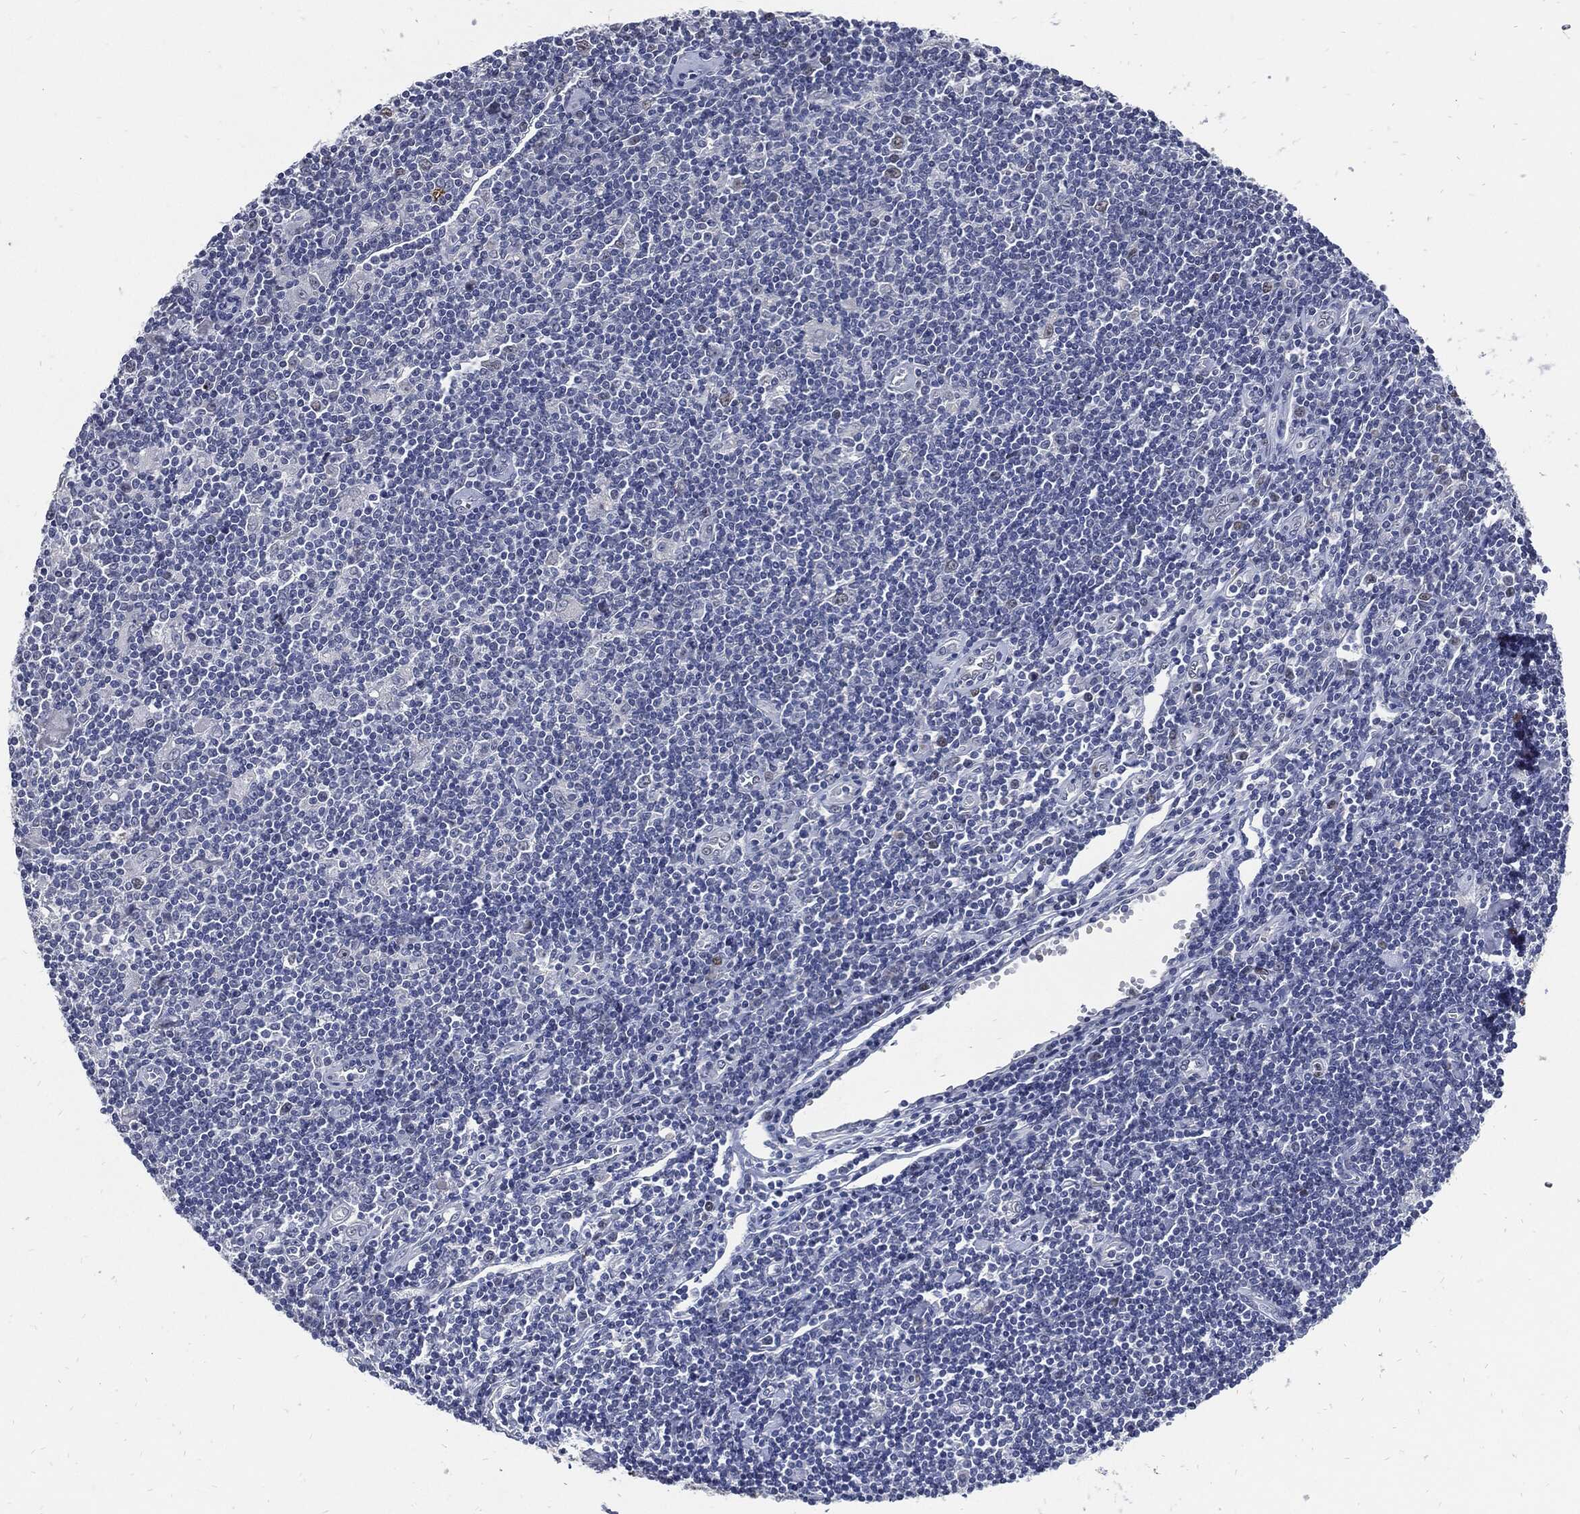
{"staining": {"intensity": "negative", "quantity": "none", "location": "none"}, "tissue": "lymphoma", "cell_type": "Tumor cells", "image_type": "cancer", "snomed": [{"axis": "morphology", "description": "Hodgkin's disease, NOS"}, {"axis": "topography", "description": "Lymph node"}], "caption": "The photomicrograph demonstrates no significant expression in tumor cells of Hodgkin's disease.", "gene": "NBN", "patient": {"sex": "male", "age": 40}}